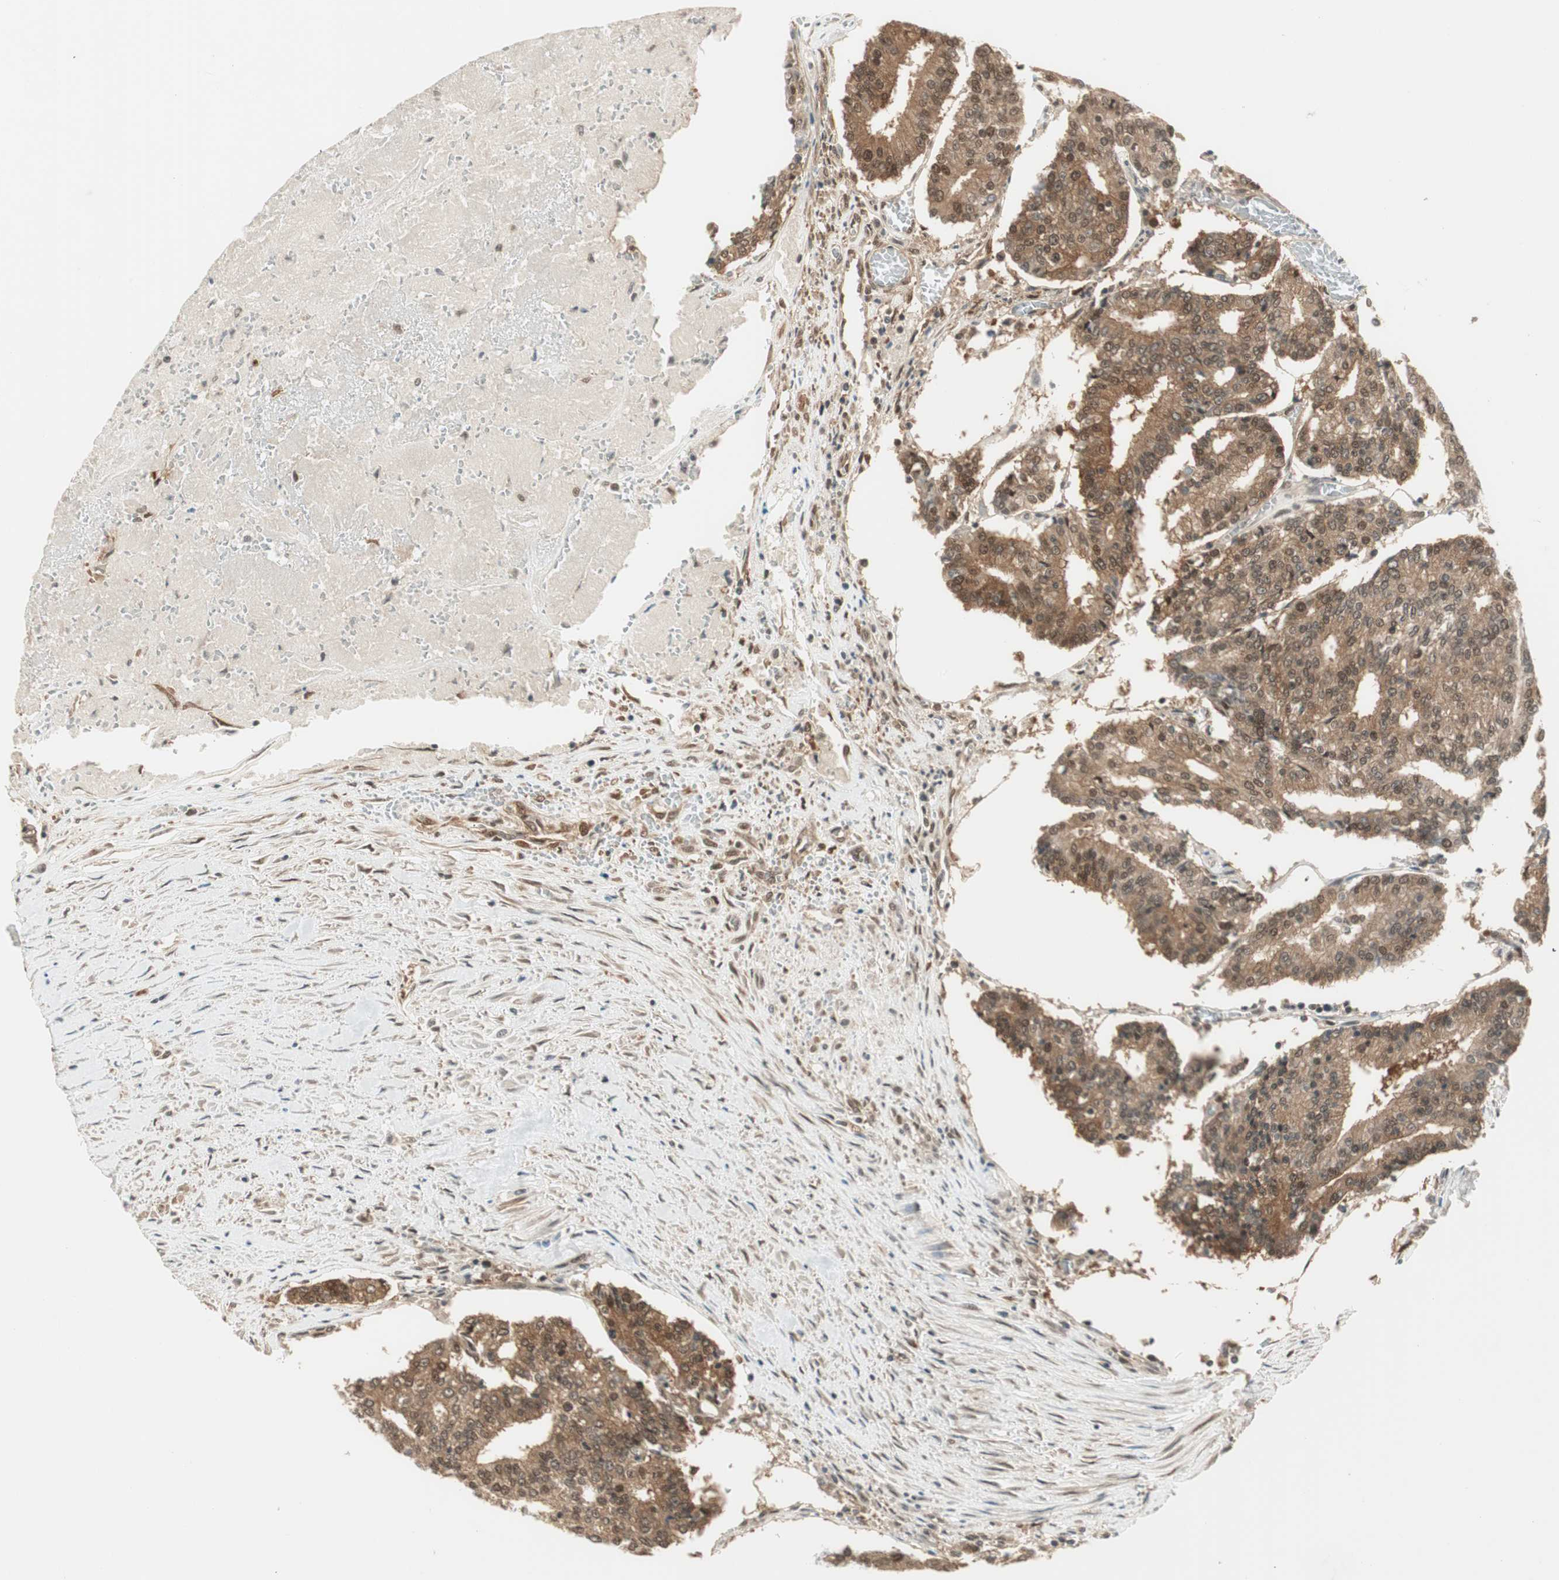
{"staining": {"intensity": "weak", "quantity": ">75%", "location": "cytoplasmic/membranous"}, "tissue": "prostate cancer", "cell_type": "Tumor cells", "image_type": "cancer", "snomed": [{"axis": "morphology", "description": "Adenocarcinoma, High grade"}, {"axis": "topography", "description": "Prostate"}], "caption": "Weak cytoplasmic/membranous protein expression is identified in approximately >75% of tumor cells in prostate cancer (high-grade adenocarcinoma). The staining was performed using DAB (3,3'-diaminobenzidine) to visualize the protein expression in brown, while the nuclei were stained in blue with hematoxylin (Magnification: 20x).", "gene": "IPO5", "patient": {"sex": "male", "age": 55}}